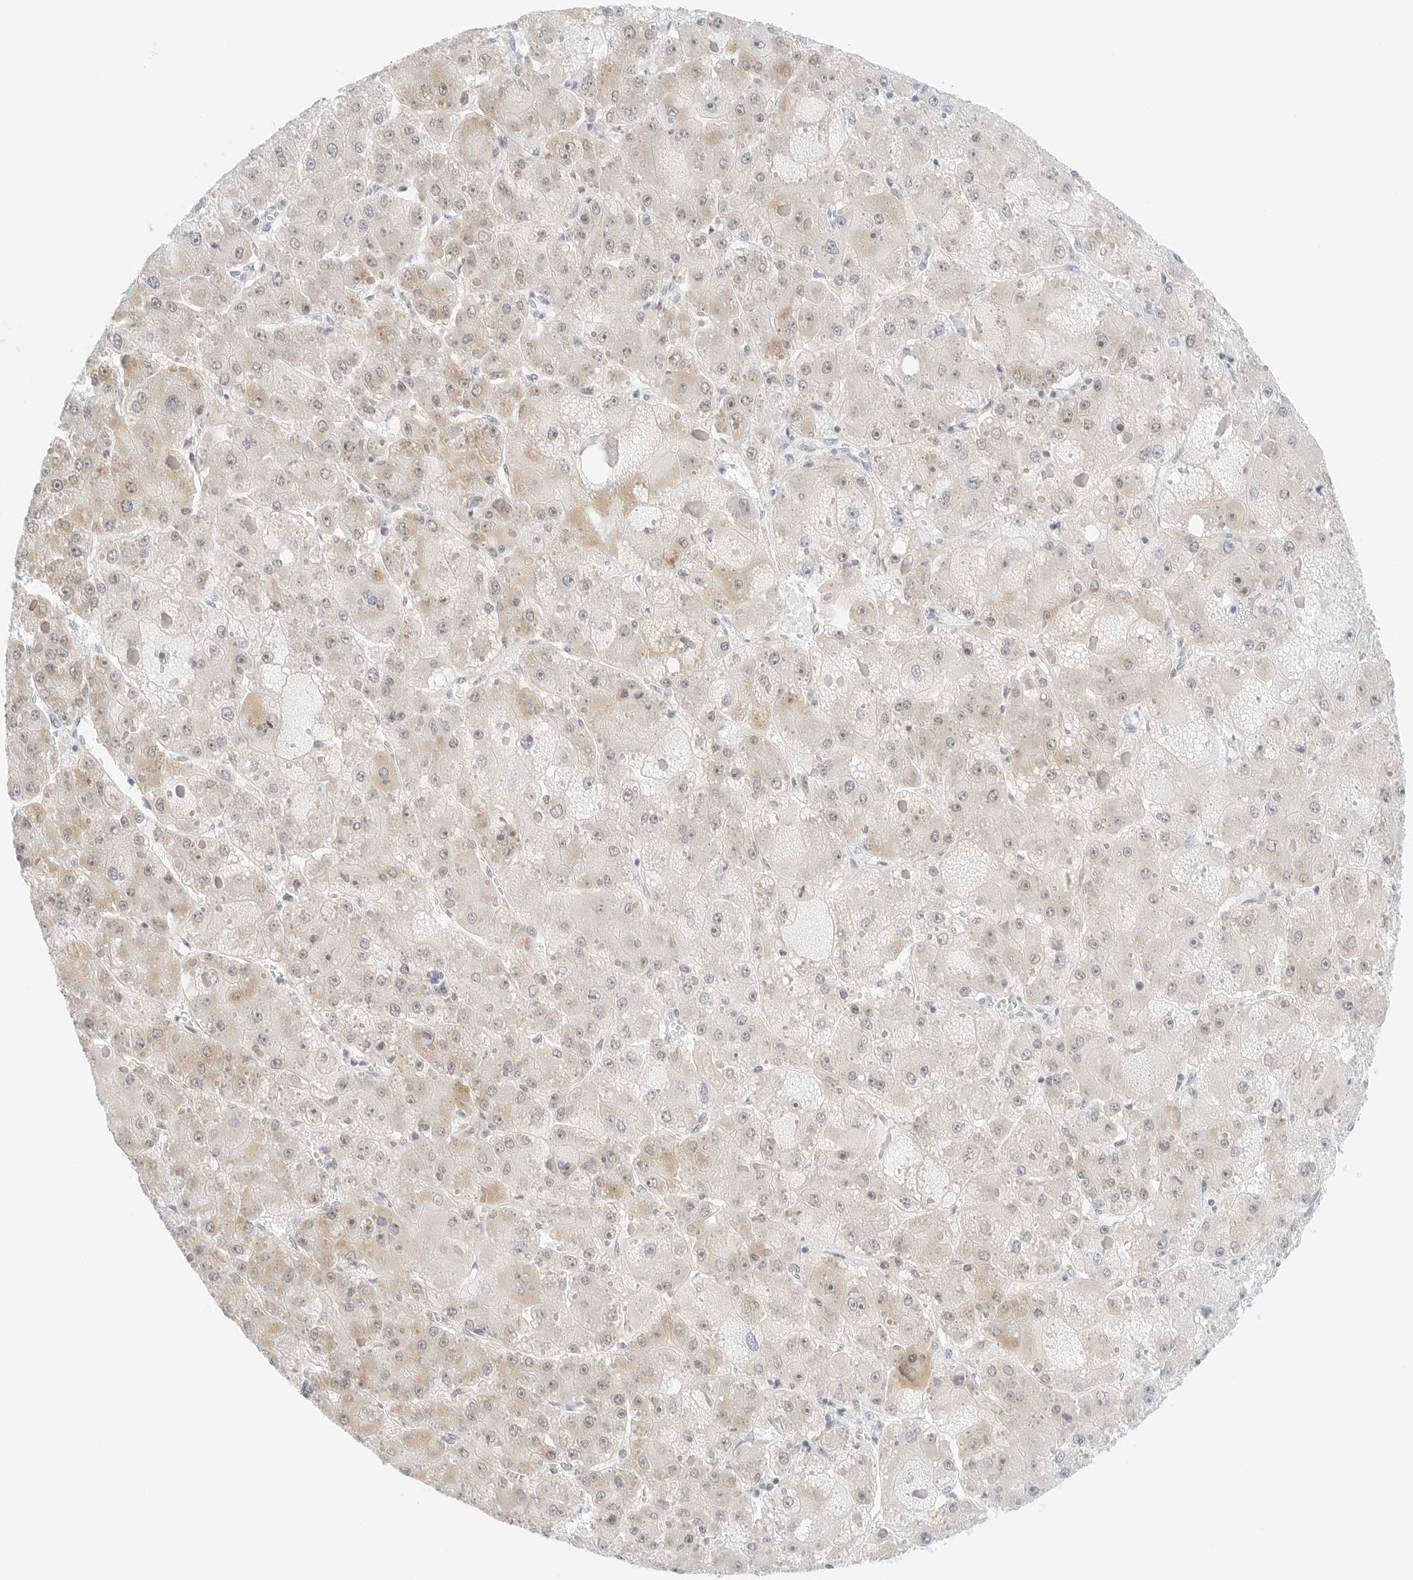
{"staining": {"intensity": "weak", "quantity": "25%-75%", "location": "cytoplasmic/membranous"}, "tissue": "liver cancer", "cell_type": "Tumor cells", "image_type": "cancer", "snomed": [{"axis": "morphology", "description": "Carcinoma, Hepatocellular, NOS"}, {"axis": "topography", "description": "Liver"}], "caption": "A brown stain highlights weak cytoplasmic/membranous staining of a protein in human hepatocellular carcinoma (liver) tumor cells.", "gene": "CCSAP", "patient": {"sex": "female", "age": 73}}